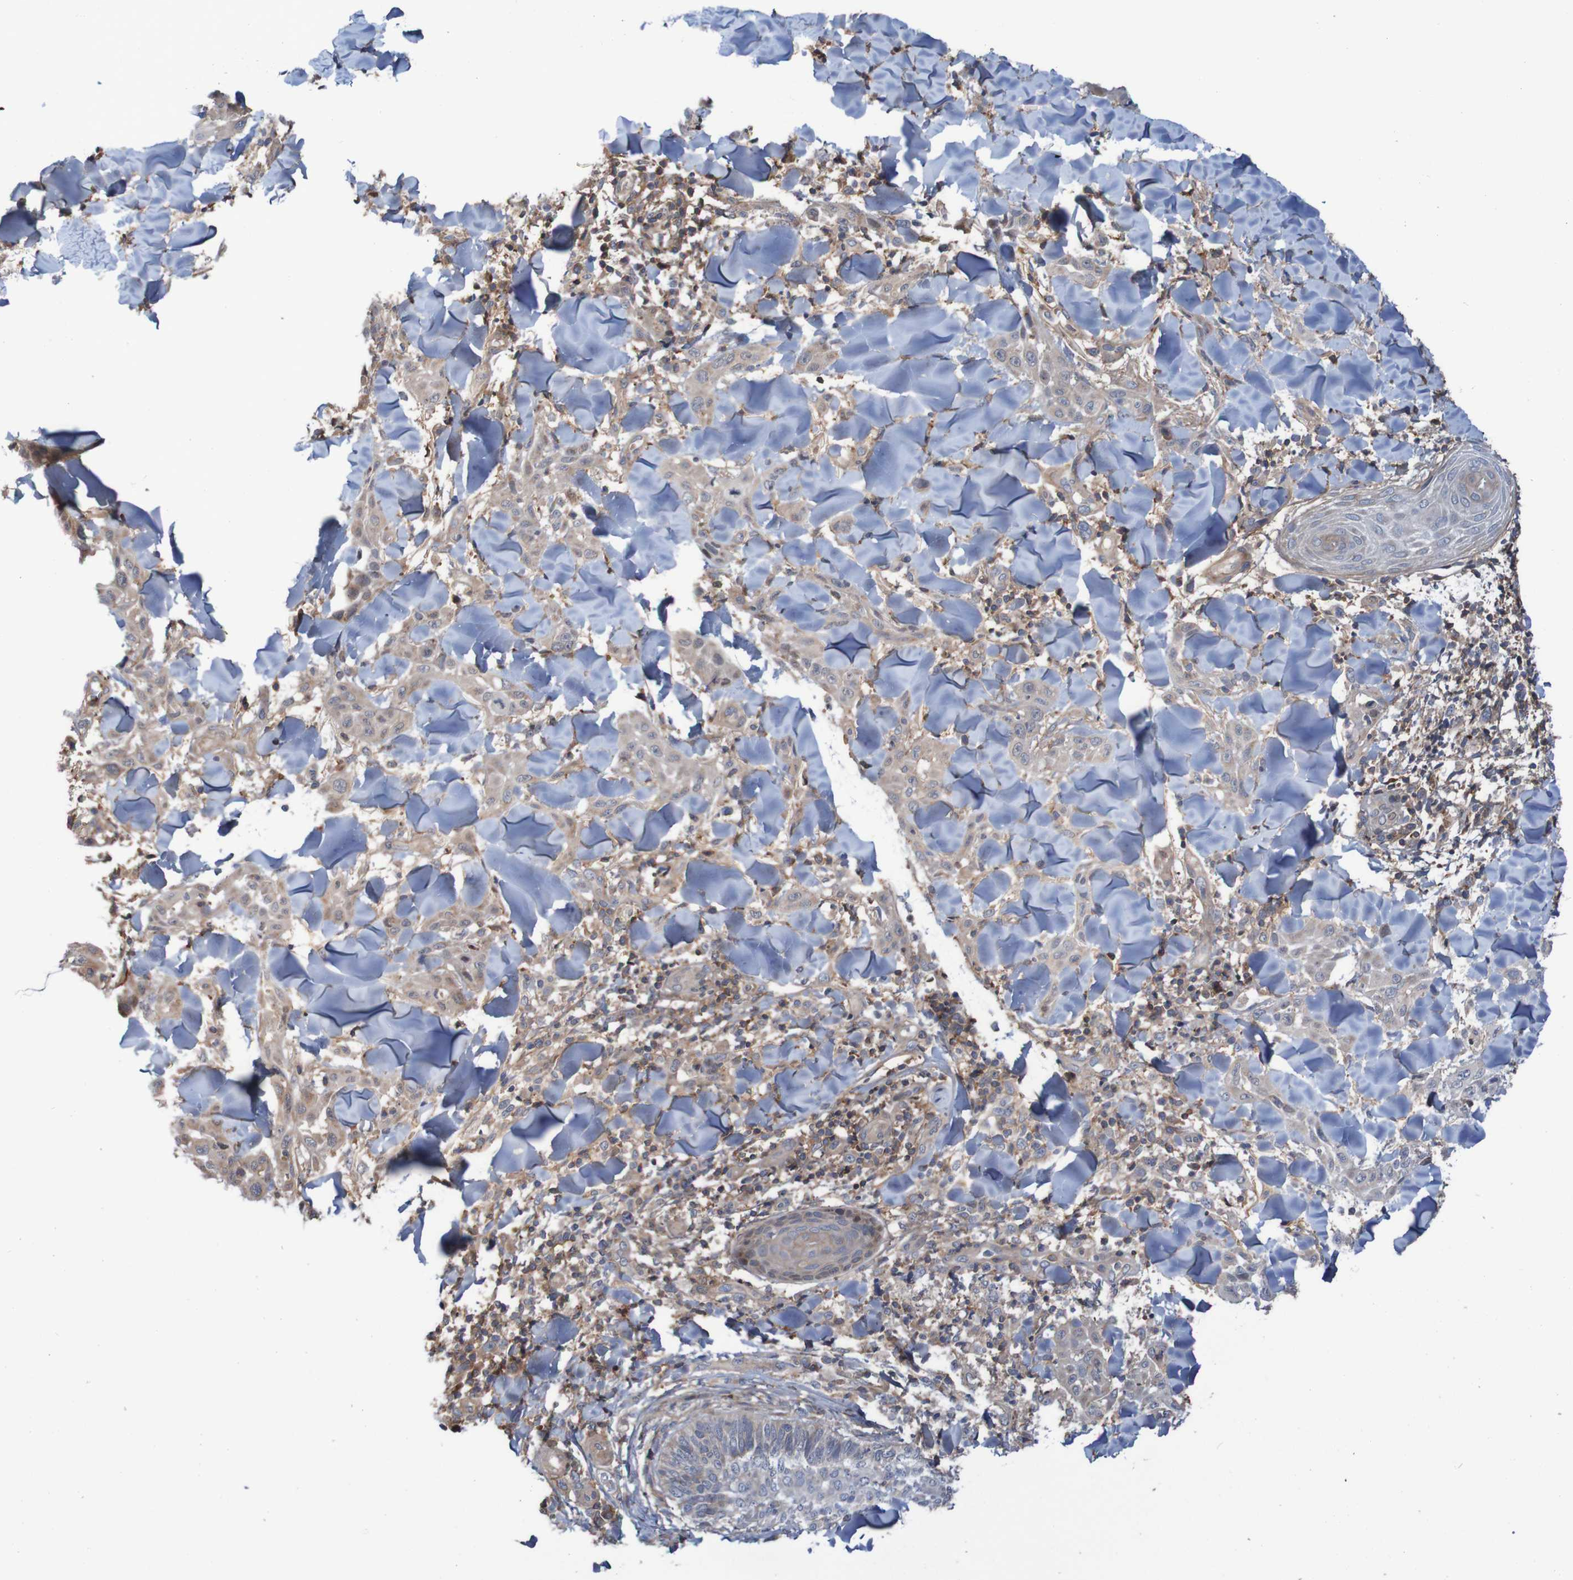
{"staining": {"intensity": "weak", "quantity": ">75%", "location": "cytoplasmic/membranous"}, "tissue": "skin cancer", "cell_type": "Tumor cells", "image_type": "cancer", "snomed": [{"axis": "morphology", "description": "Squamous cell carcinoma, NOS"}, {"axis": "topography", "description": "Skin"}], "caption": "Skin squamous cell carcinoma was stained to show a protein in brown. There is low levels of weak cytoplasmic/membranous positivity in about >75% of tumor cells.", "gene": "PDGFB", "patient": {"sex": "male", "age": 24}}